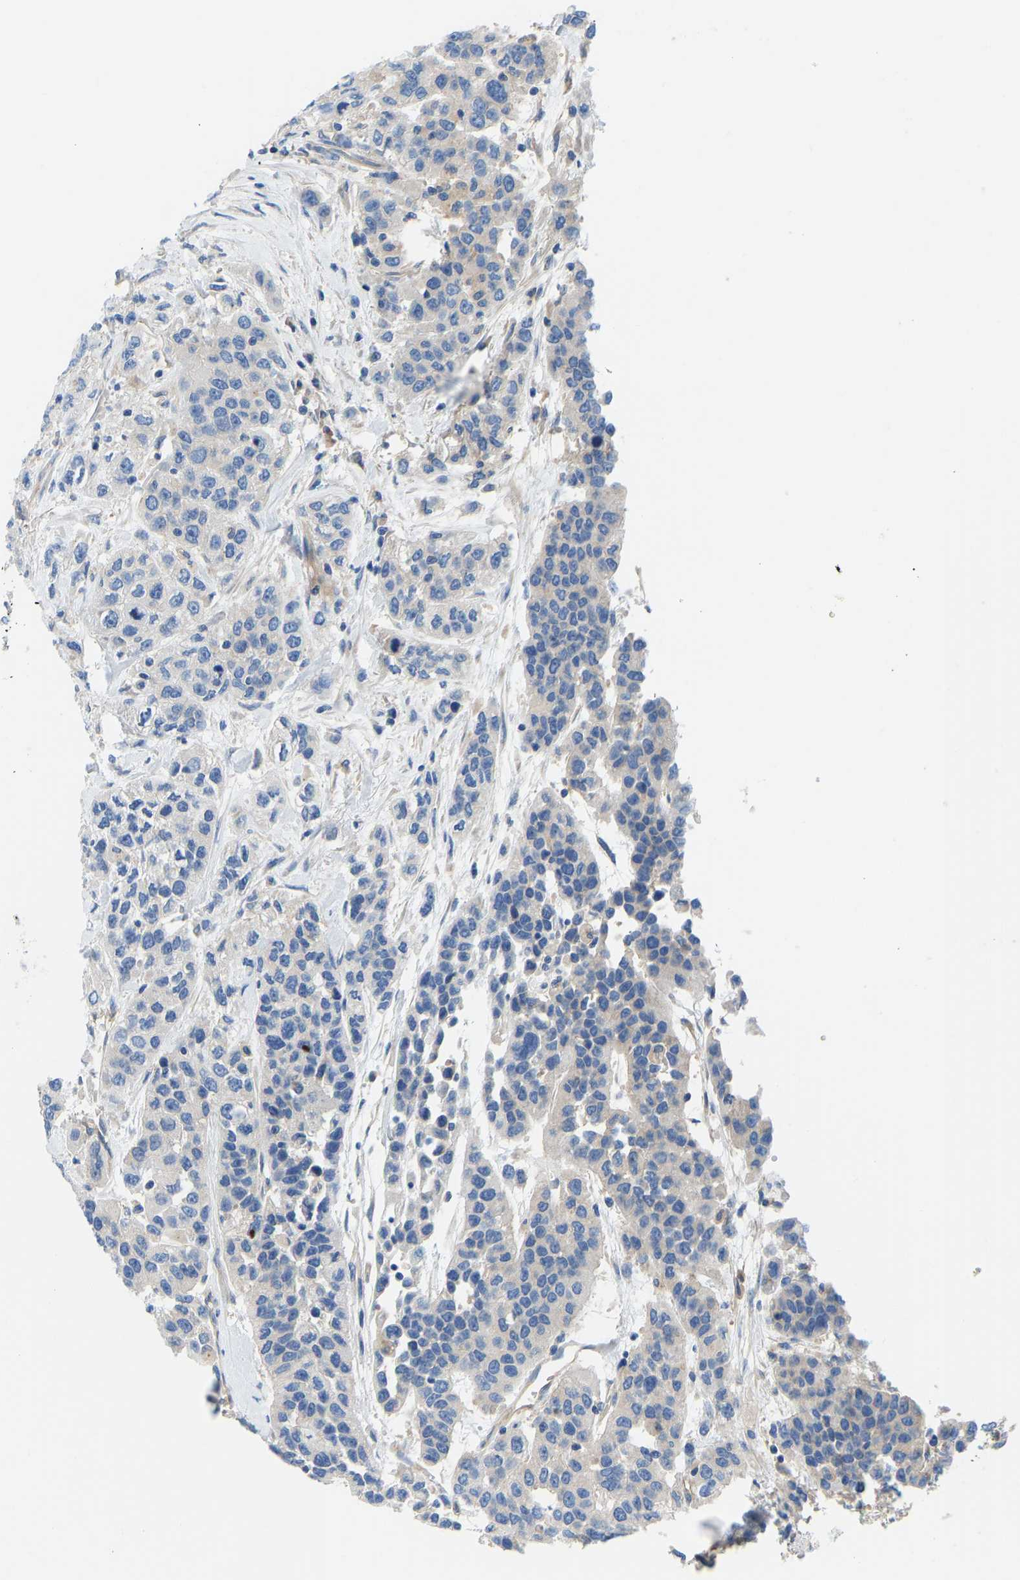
{"staining": {"intensity": "negative", "quantity": "none", "location": "none"}, "tissue": "urothelial cancer", "cell_type": "Tumor cells", "image_type": "cancer", "snomed": [{"axis": "morphology", "description": "Urothelial carcinoma, High grade"}, {"axis": "topography", "description": "Urinary bladder"}], "caption": "This is an IHC micrograph of urothelial cancer. There is no staining in tumor cells.", "gene": "CHAD", "patient": {"sex": "female", "age": 80}}